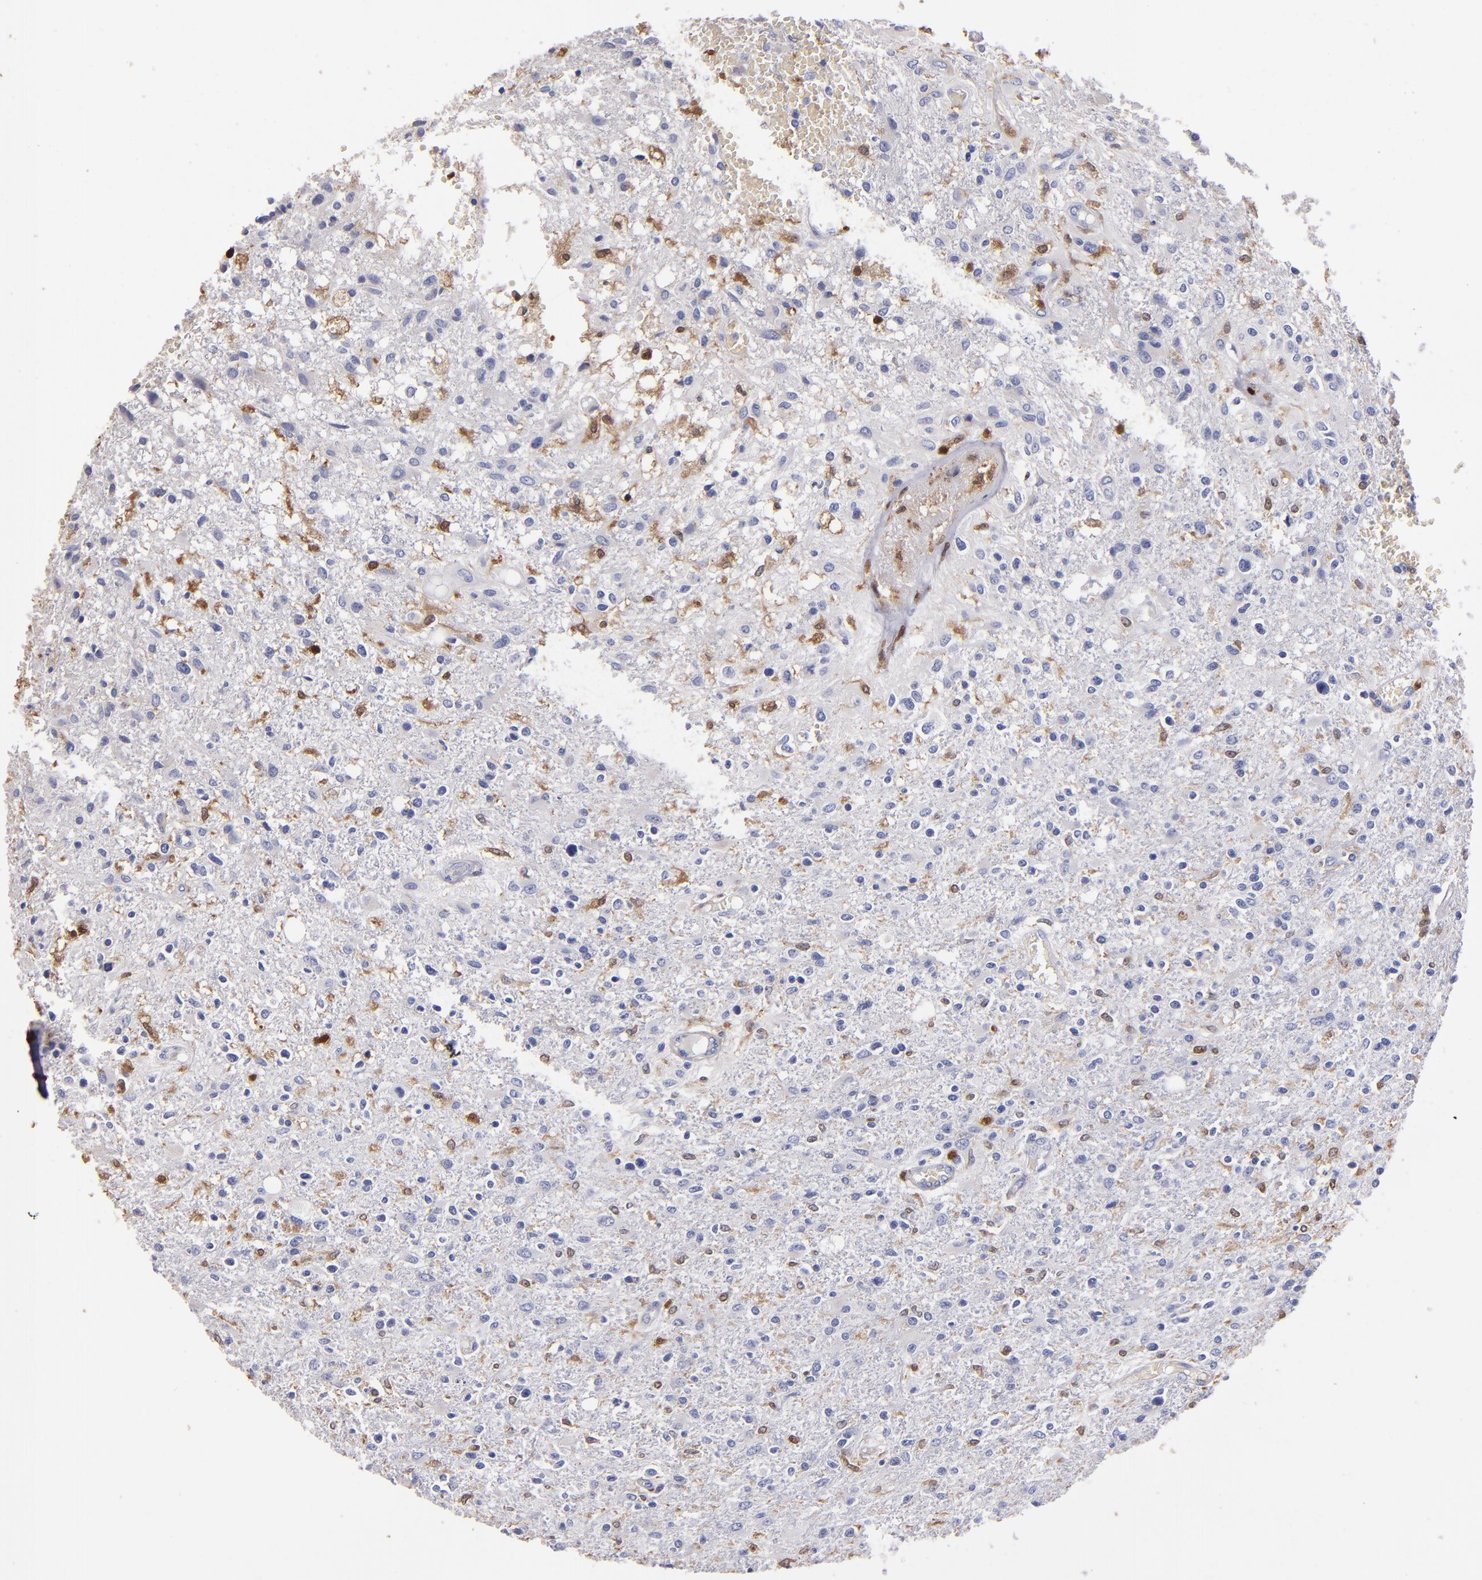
{"staining": {"intensity": "moderate", "quantity": "<25%", "location": "nuclear"}, "tissue": "glioma", "cell_type": "Tumor cells", "image_type": "cancer", "snomed": [{"axis": "morphology", "description": "Glioma, malignant, High grade"}, {"axis": "topography", "description": "Cerebral cortex"}], "caption": "Immunohistochemical staining of glioma shows low levels of moderate nuclear positivity in about <25% of tumor cells. The staining was performed using DAB (3,3'-diaminobenzidine) to visualize the protein expression in brown, while the nuclei were stained in blue with hematoxylin (Magnification: 20x).", "gene": "S100A4", "patient": {"sex": "male", "age": 76}}